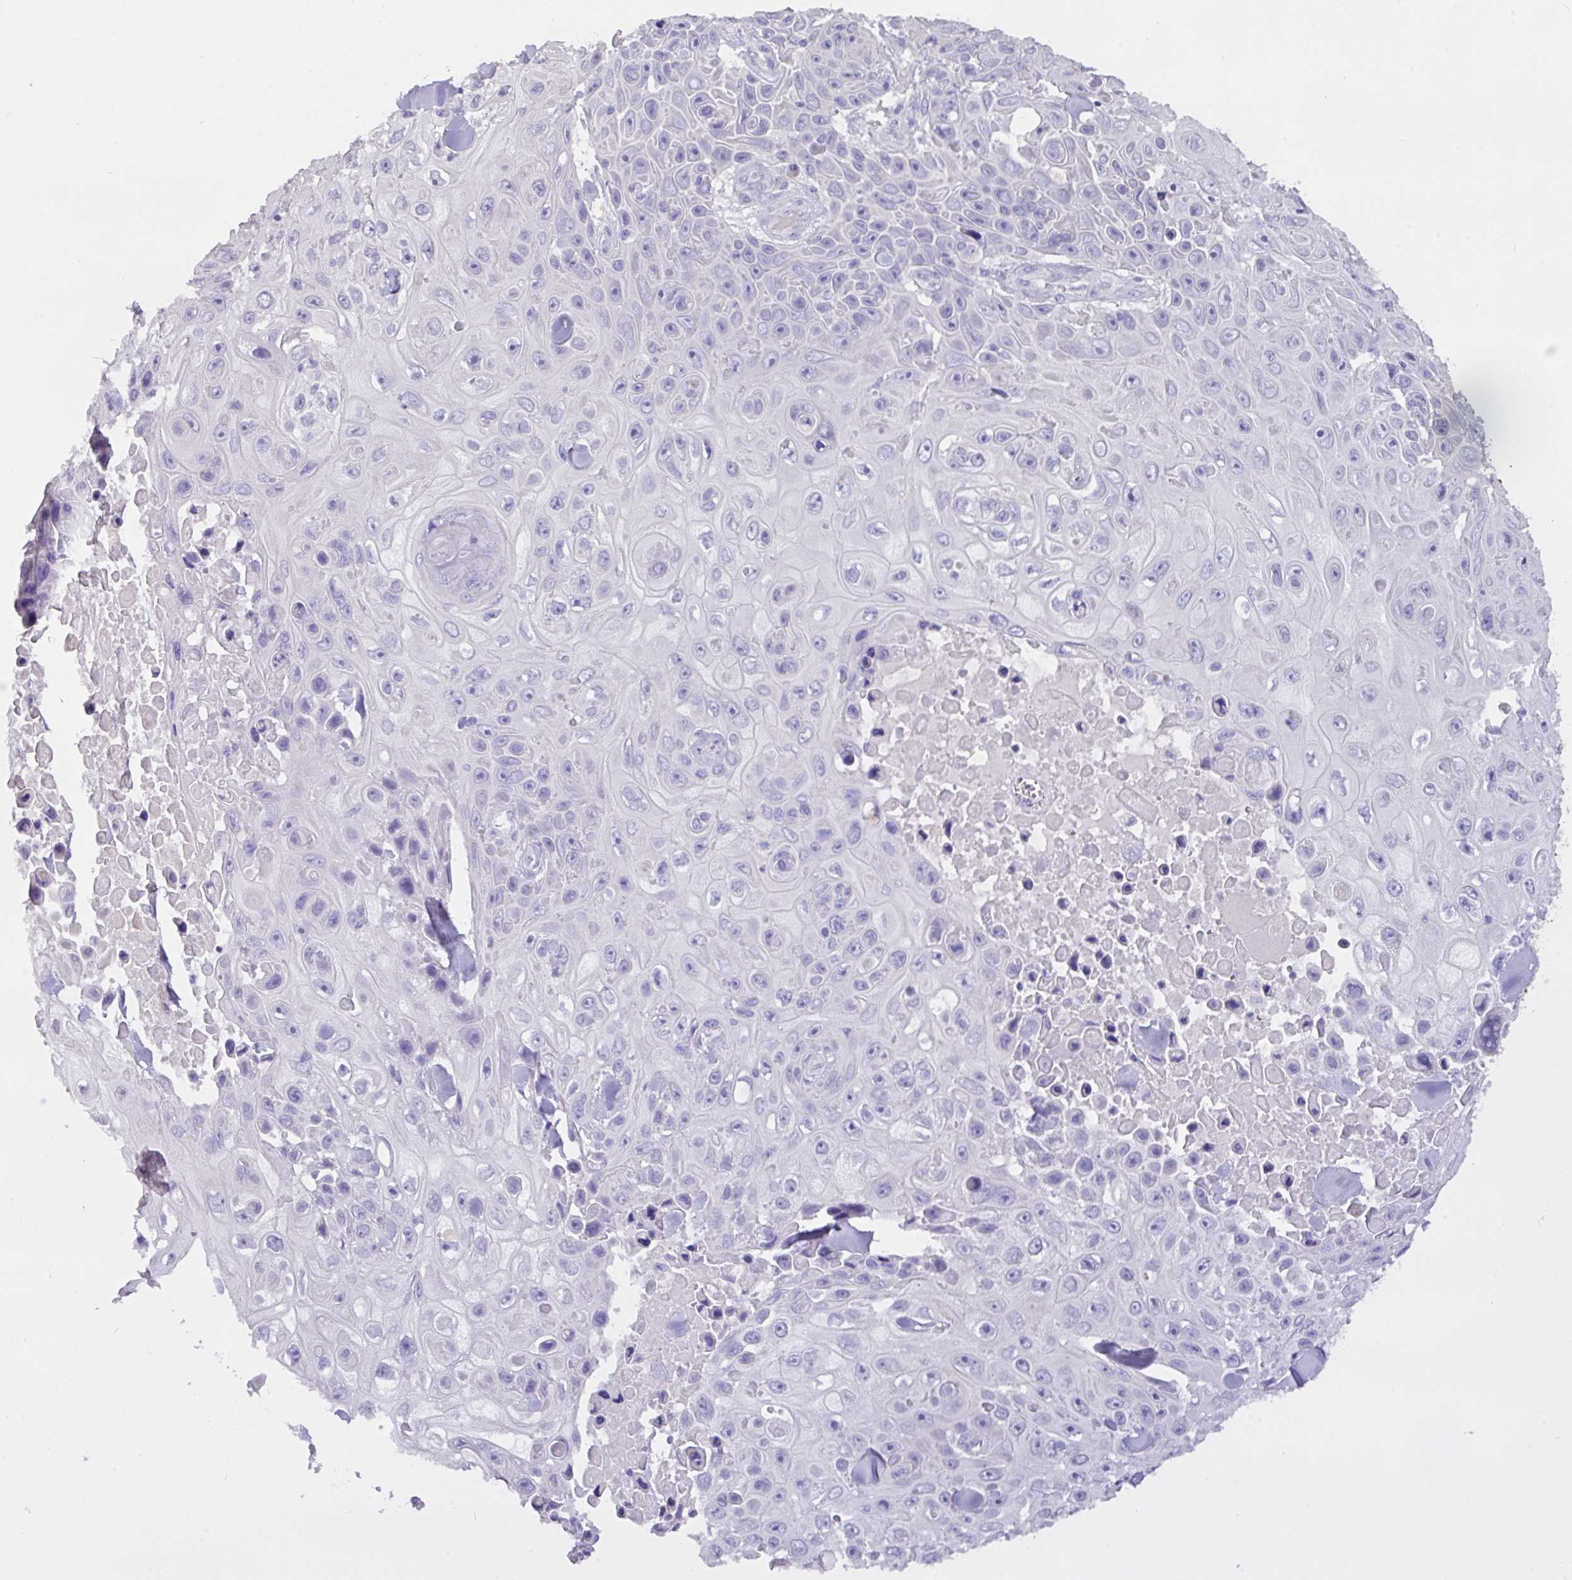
{"staining": {"intensity": "negative", "quantity": "none", "location": "none"}, "tissue": "skin cancer", "cell_type": "Tumor cells", "image_type": "cancer", "snomed": [{"axis": "morphology", "description": "Squamous cell carcinoma, NOS"}, {"axis": "topography", "description": "Skin"}], "caption": "Immunohistochemistry image of human skin cancer stained for a protein (brown), which exhibits no expression in tumor cells. (DAB (3,3'-diaminobenzidine) immunohistochemistry, high magnification).", "gene": "EPCAM", "patient": {"sex": "male", "age": 82}}